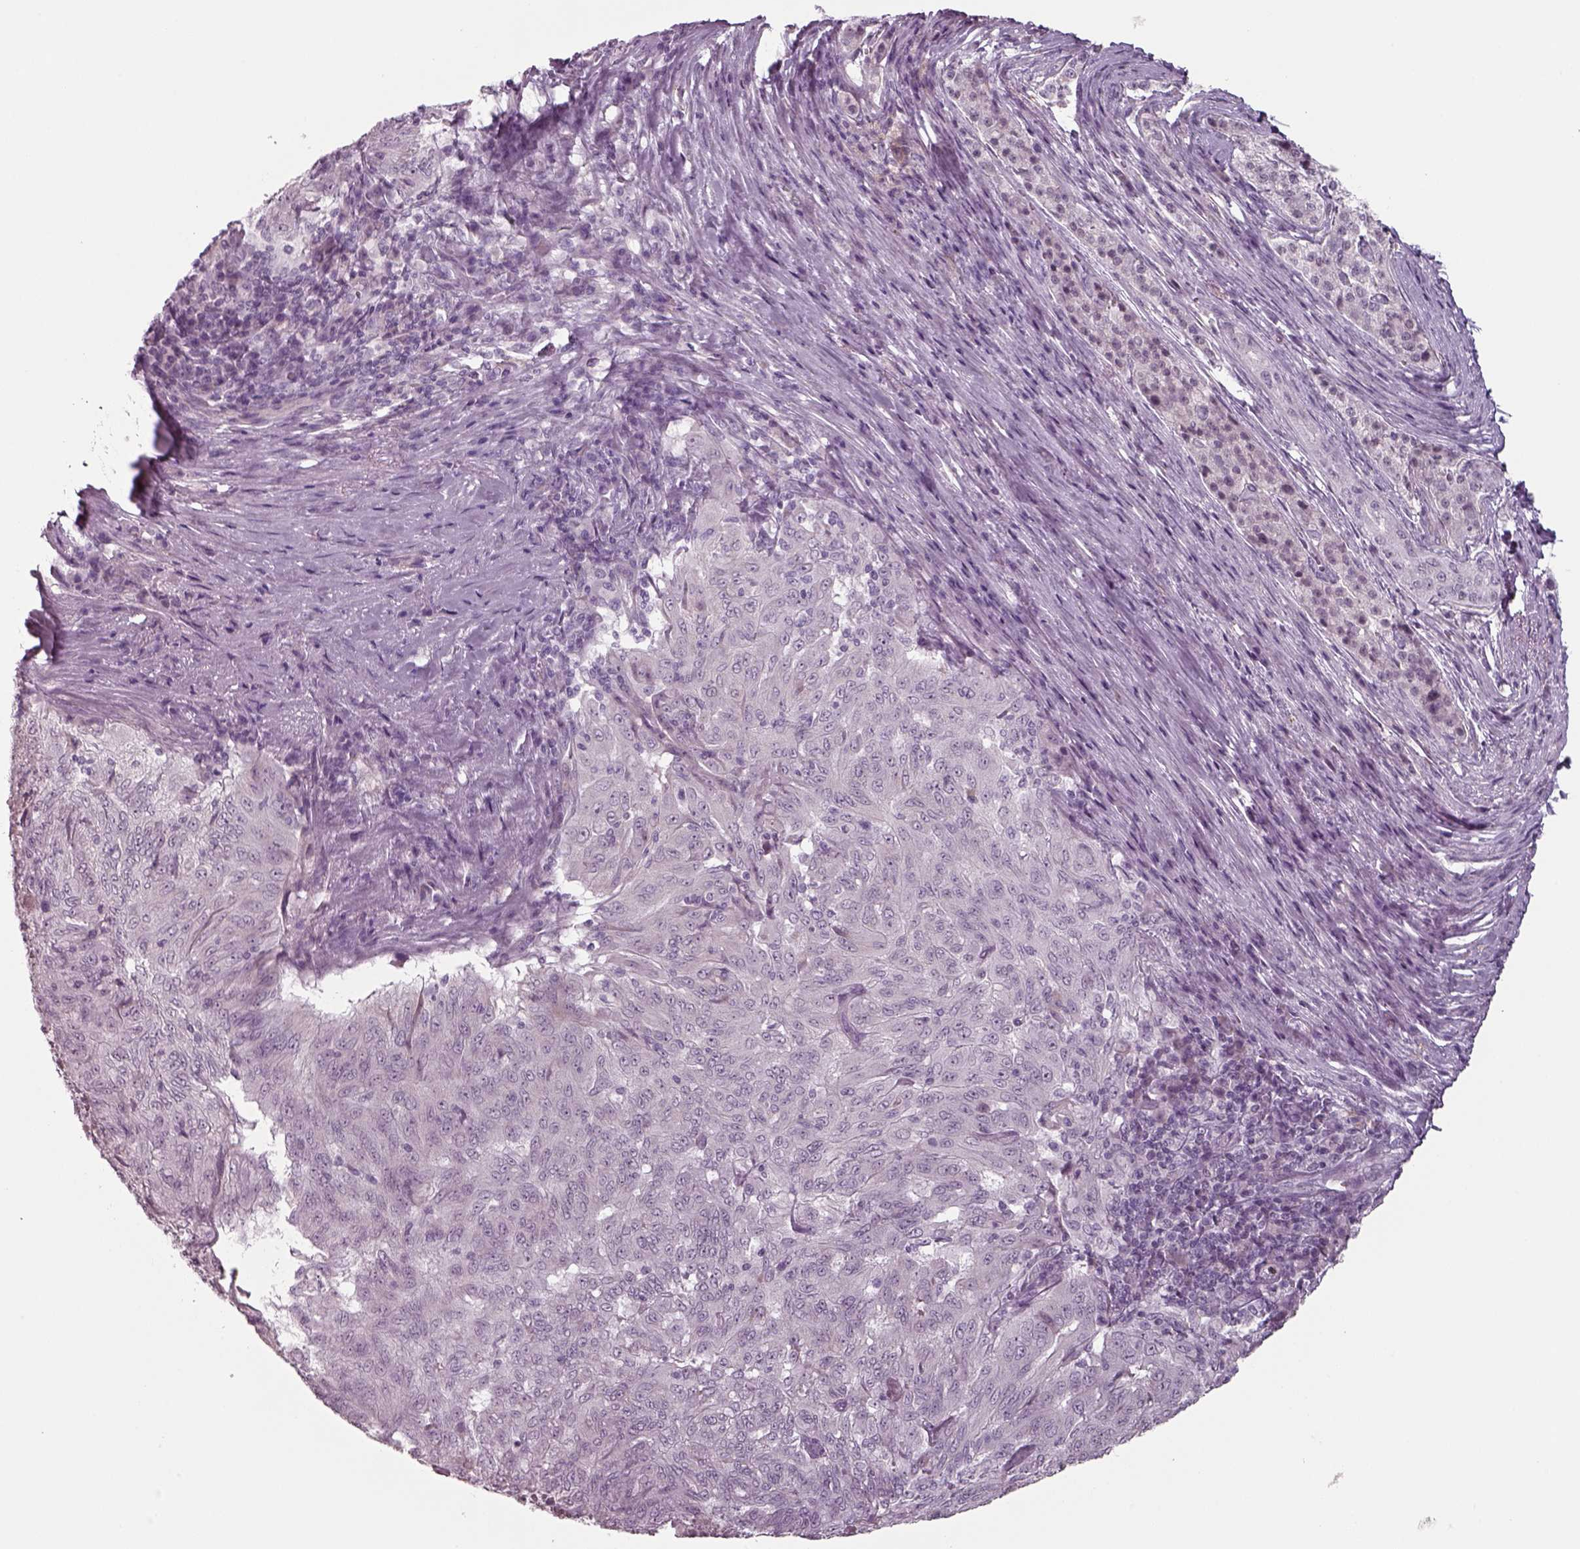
{"staining": {"intensity": "negative", "quantity": "none", "location": "none"}, "tissue": "pancreatic cancer", "cell_type": "Tumor cells", "image_type": "cancer", "snomed": [{"axis": "morphology", "description": "Adenocarcinoma, NOS"}, {"axis": "topography", "description": "Pancreas"}], "caption": "Immunohistochemical staining of human adenocarcinoma (pancreatic) shows no significant staining in tumor cells.", "gene": "SEPTIN14", "patient": {"sex": "male", "age": 63}}